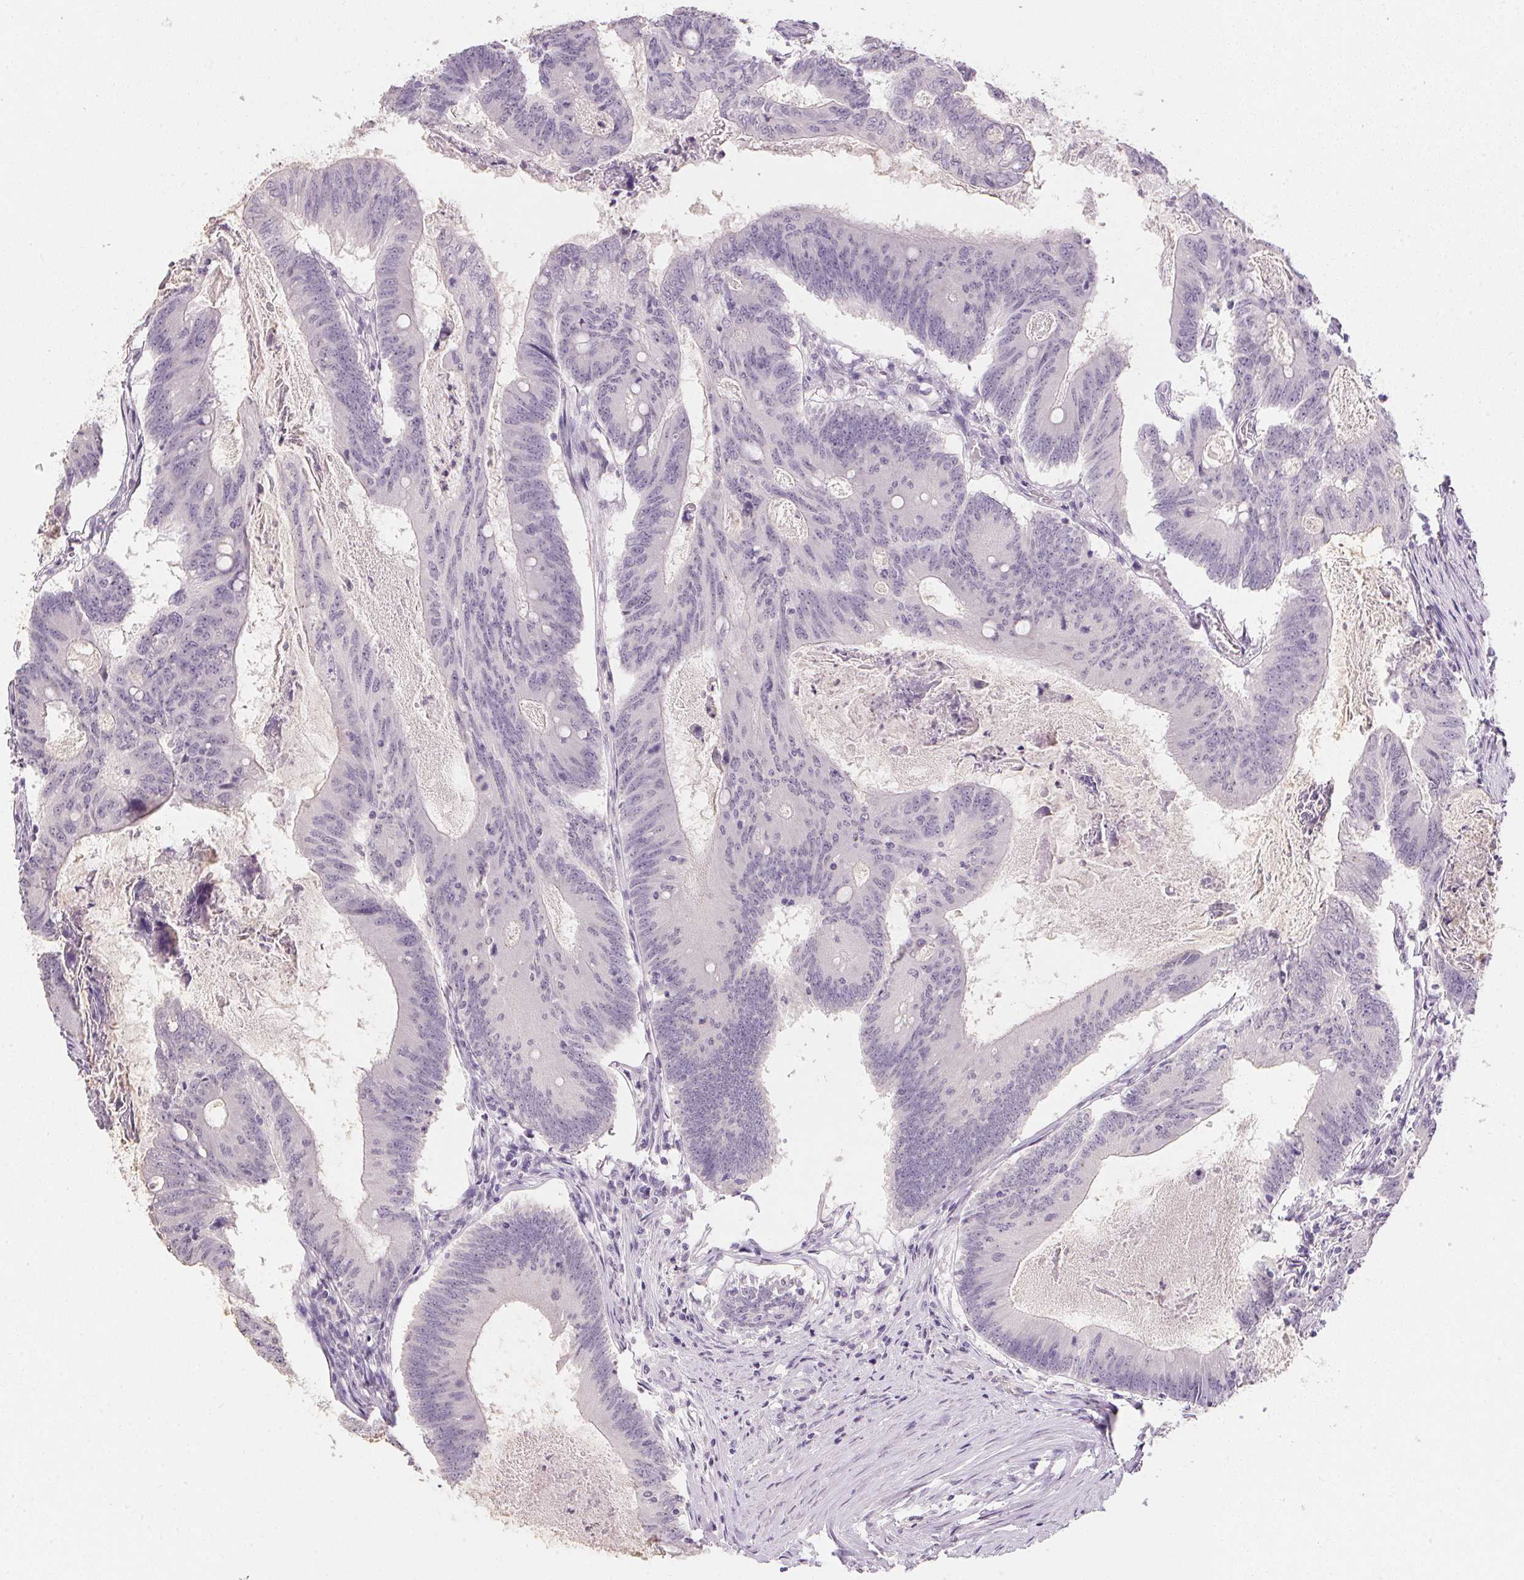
{"staining": {"intensity": "negative", "quantity": "none", "location": "none"}, "tissue": "colorectal cancer", "cell_type": "Tumor cells", "image_type": "cancer", "snomed": [{"axis": "morphology", "description": "Adenocarcinoma, NOS"}, {"axis": "topography", "description": "Colon"}], "caption": "High magnification brightfield microscopy of adenocarcinoma (colorectal) stained with DAB (brown) and counterstained with hematoxylin (blue): tumor cells show no significant positivity.", "gene": "PPY", "patient": {"sex": "female", "age": 70}}